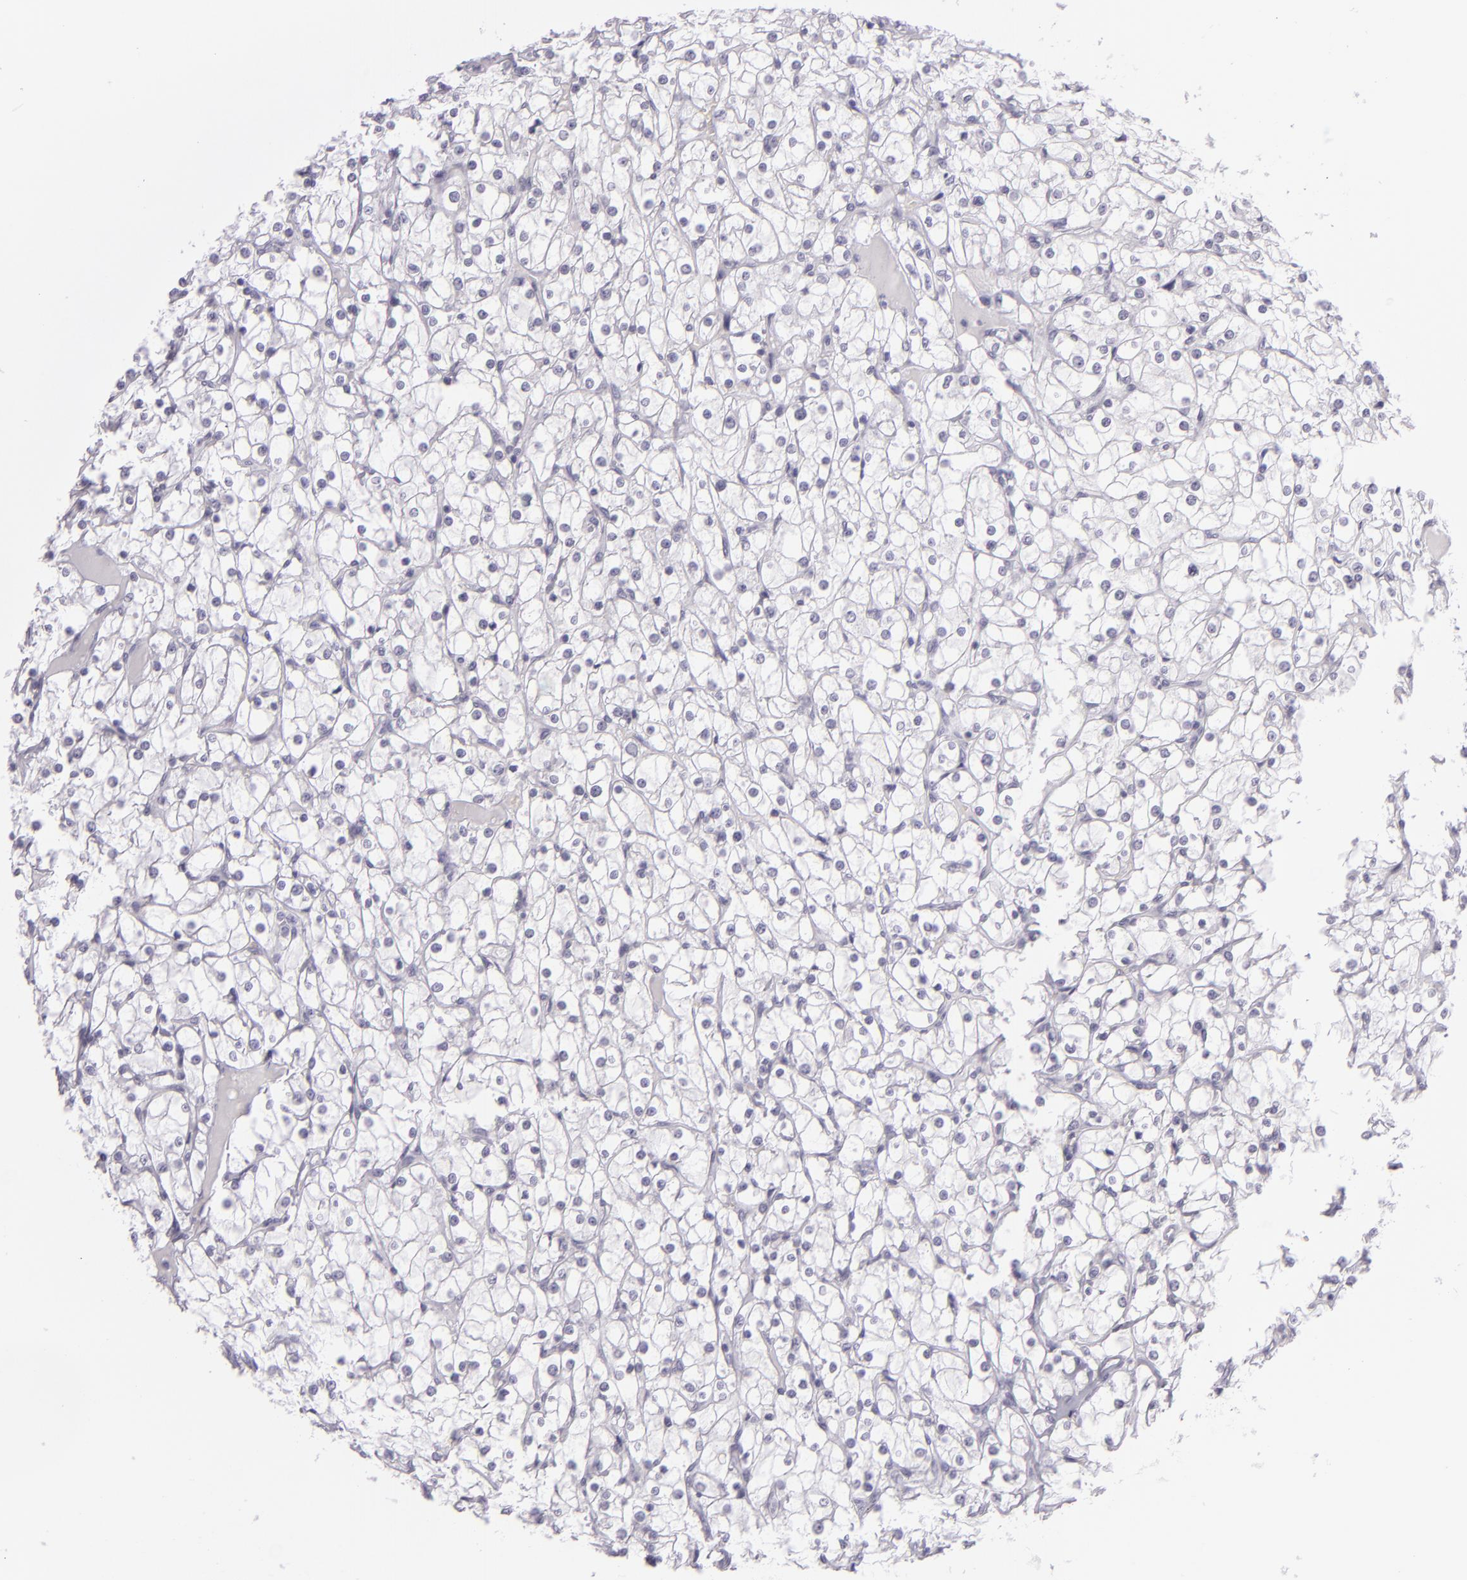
{"staining": {"intensity": "negative", "quantity": "none", "location": "none"}, "tissue": "renal cancer", "cell_type": "Tumor cells", "image_type": "cancer", "snomed": [{"axis": "morphology", "description": "Adenocarcinoma, NOS"}, {"axis": "topography", "description": "Kidney"}], "caption": "Tumor cells are negative for protein expression in human renal cancer.", "gene": "MCM3", "patient": {"sex": "female", "age": 73}}